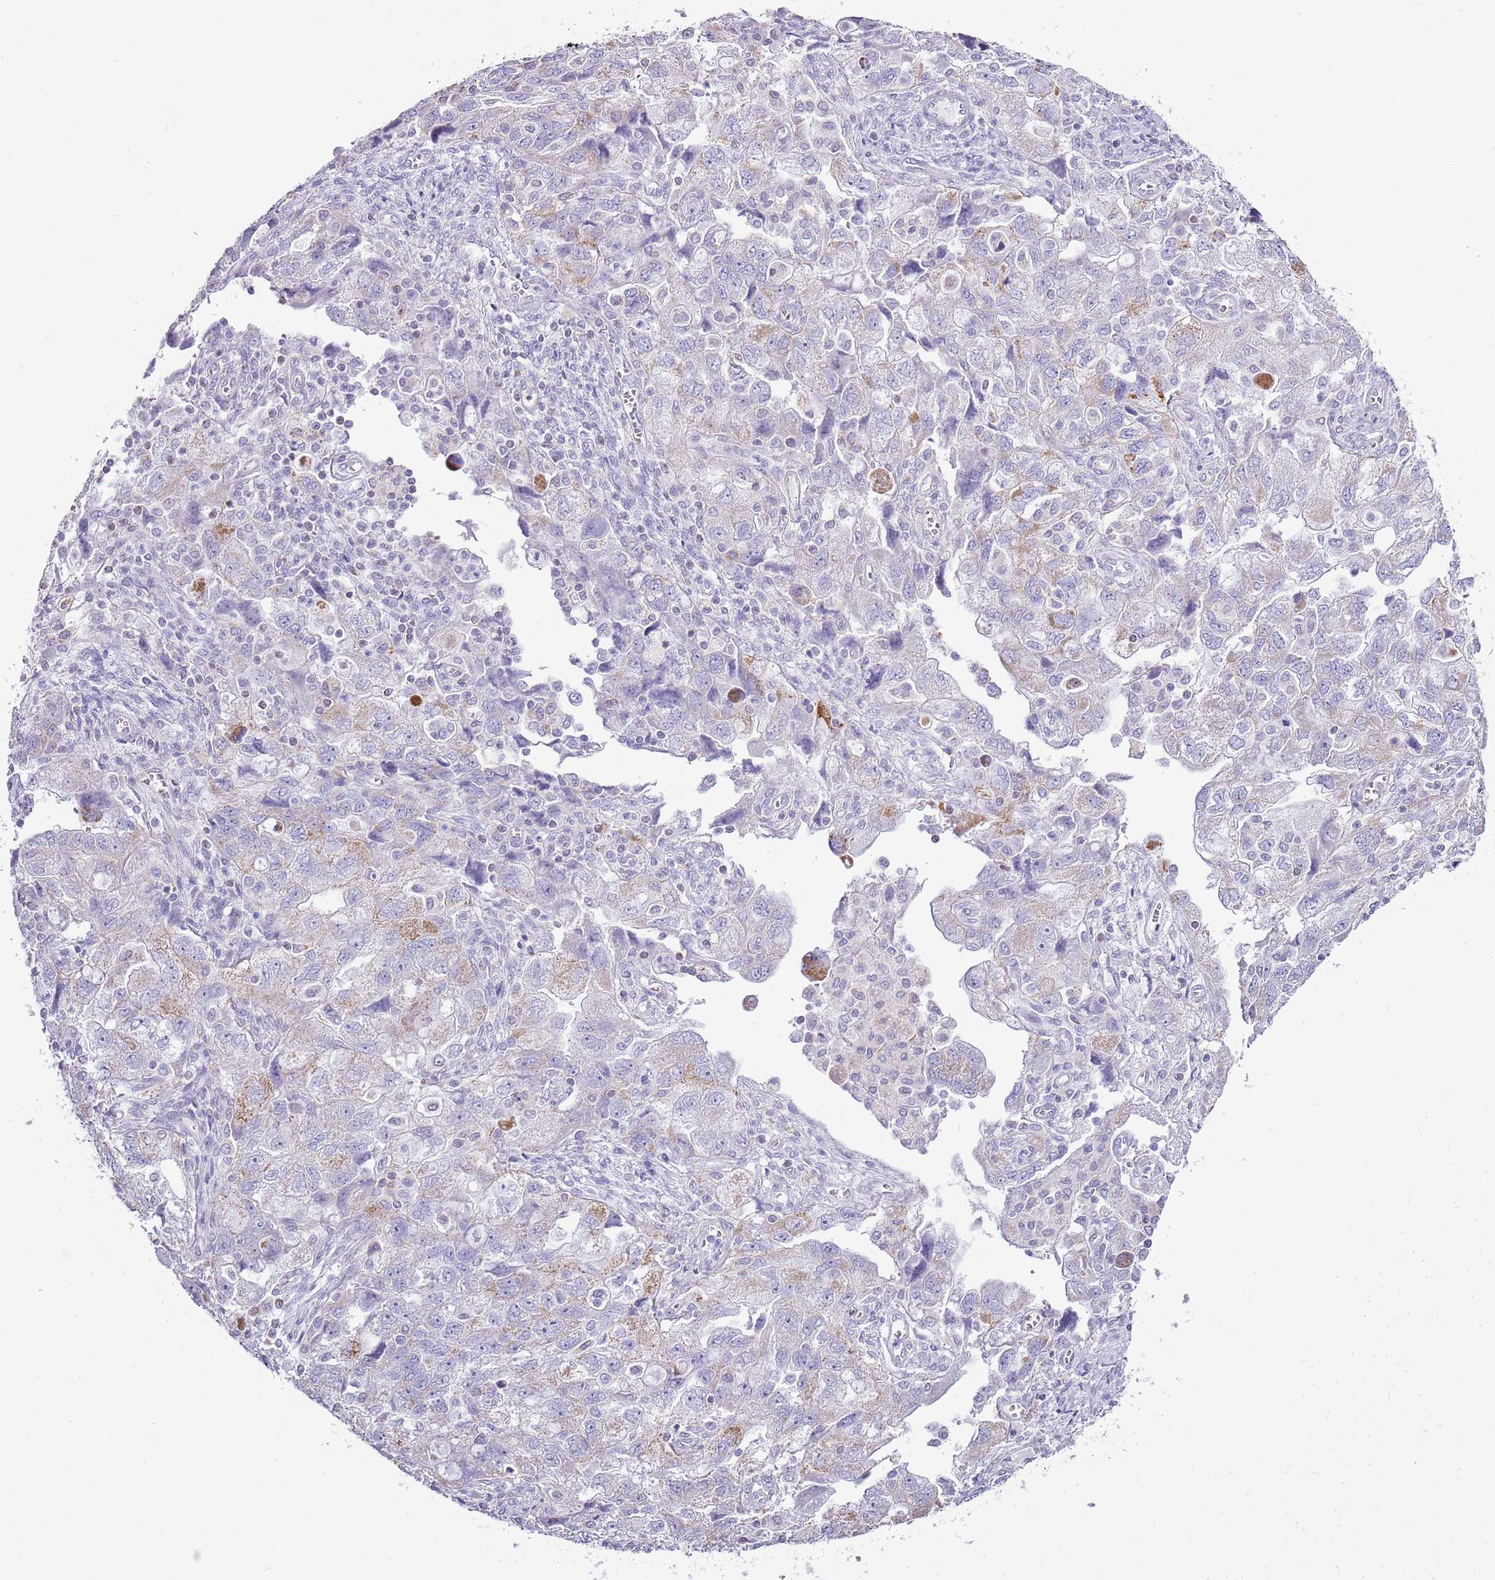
{"staining": {"intensity": "negative", "quantity": "none", "location": "none"}, "tissue": "ovarian cancer", "cell_type": "Tumor cells", "image_type": "cancer", "snomed": [{"axis": "morphology", "description": "Carcinoma, NOS"}, {"axis": "morphology", "description": "Cystadenocarcinoma, serous, NOS"}, {"axis": "topography", "description": "Ovary"}], "caption": "Photomicrograph shows no protein positivity in tumor cells of ovarian cancer tissue.", "gene": "SLC23A1", "patient": {"sex": "female", "age": 69}}